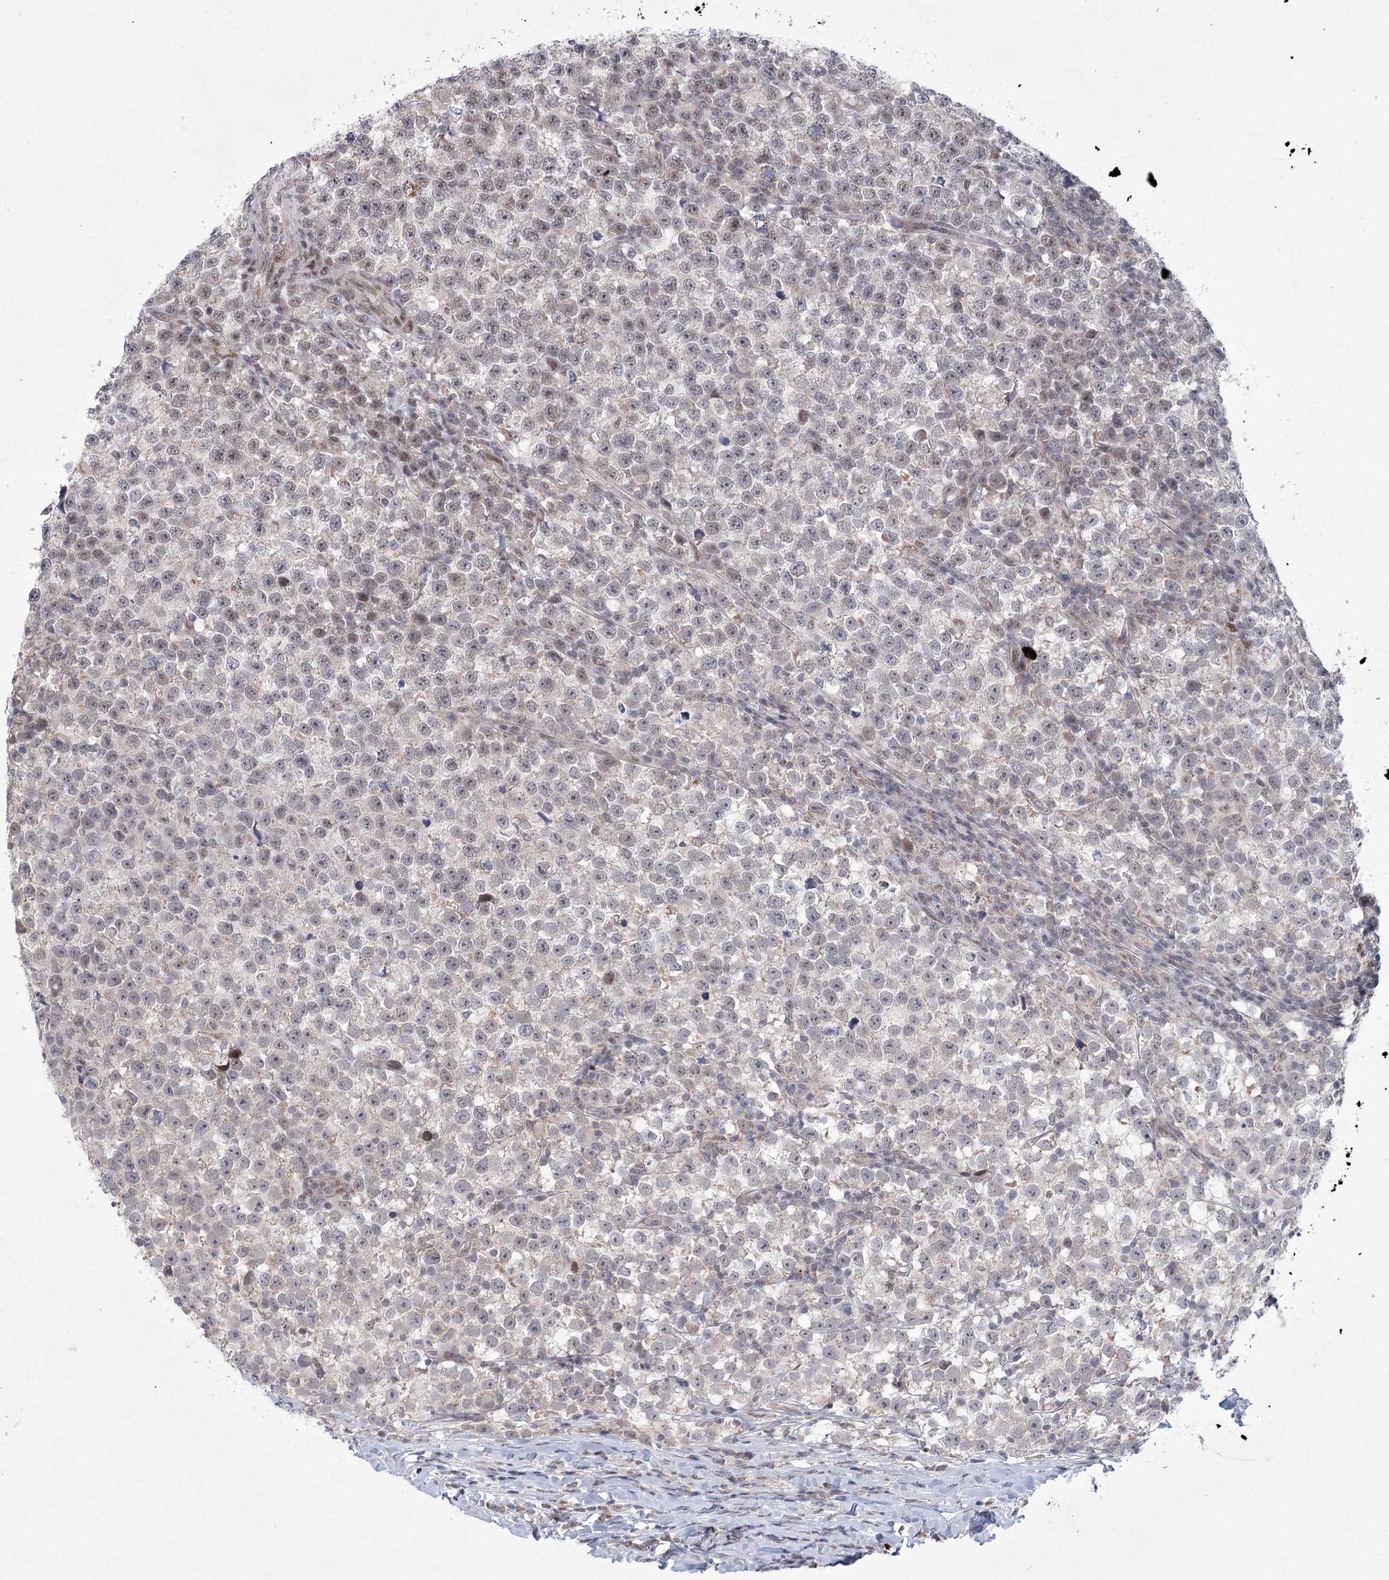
{"staining": {"intensity": "weak", "quantity": "<25%", "location": "nuclear"}, "tissue": "testis cancer", "cell_type": "Tumor cells", "image_type": "cancer", "snomed": [{"axis": "morphology", "description": "Normal tissue, NOS"}, {"axis": "morphology", "description": "Seminoma, NOS"}, {"axis": "topography", "description": "Testis"}], "caption": "Immunohistochemical staining of human testis seminoma shows no significant positivity in tumor cells. Nuclei are stained in blue.", "gene": "CIB4", "patient": {"sex": "male", "age": 43}}